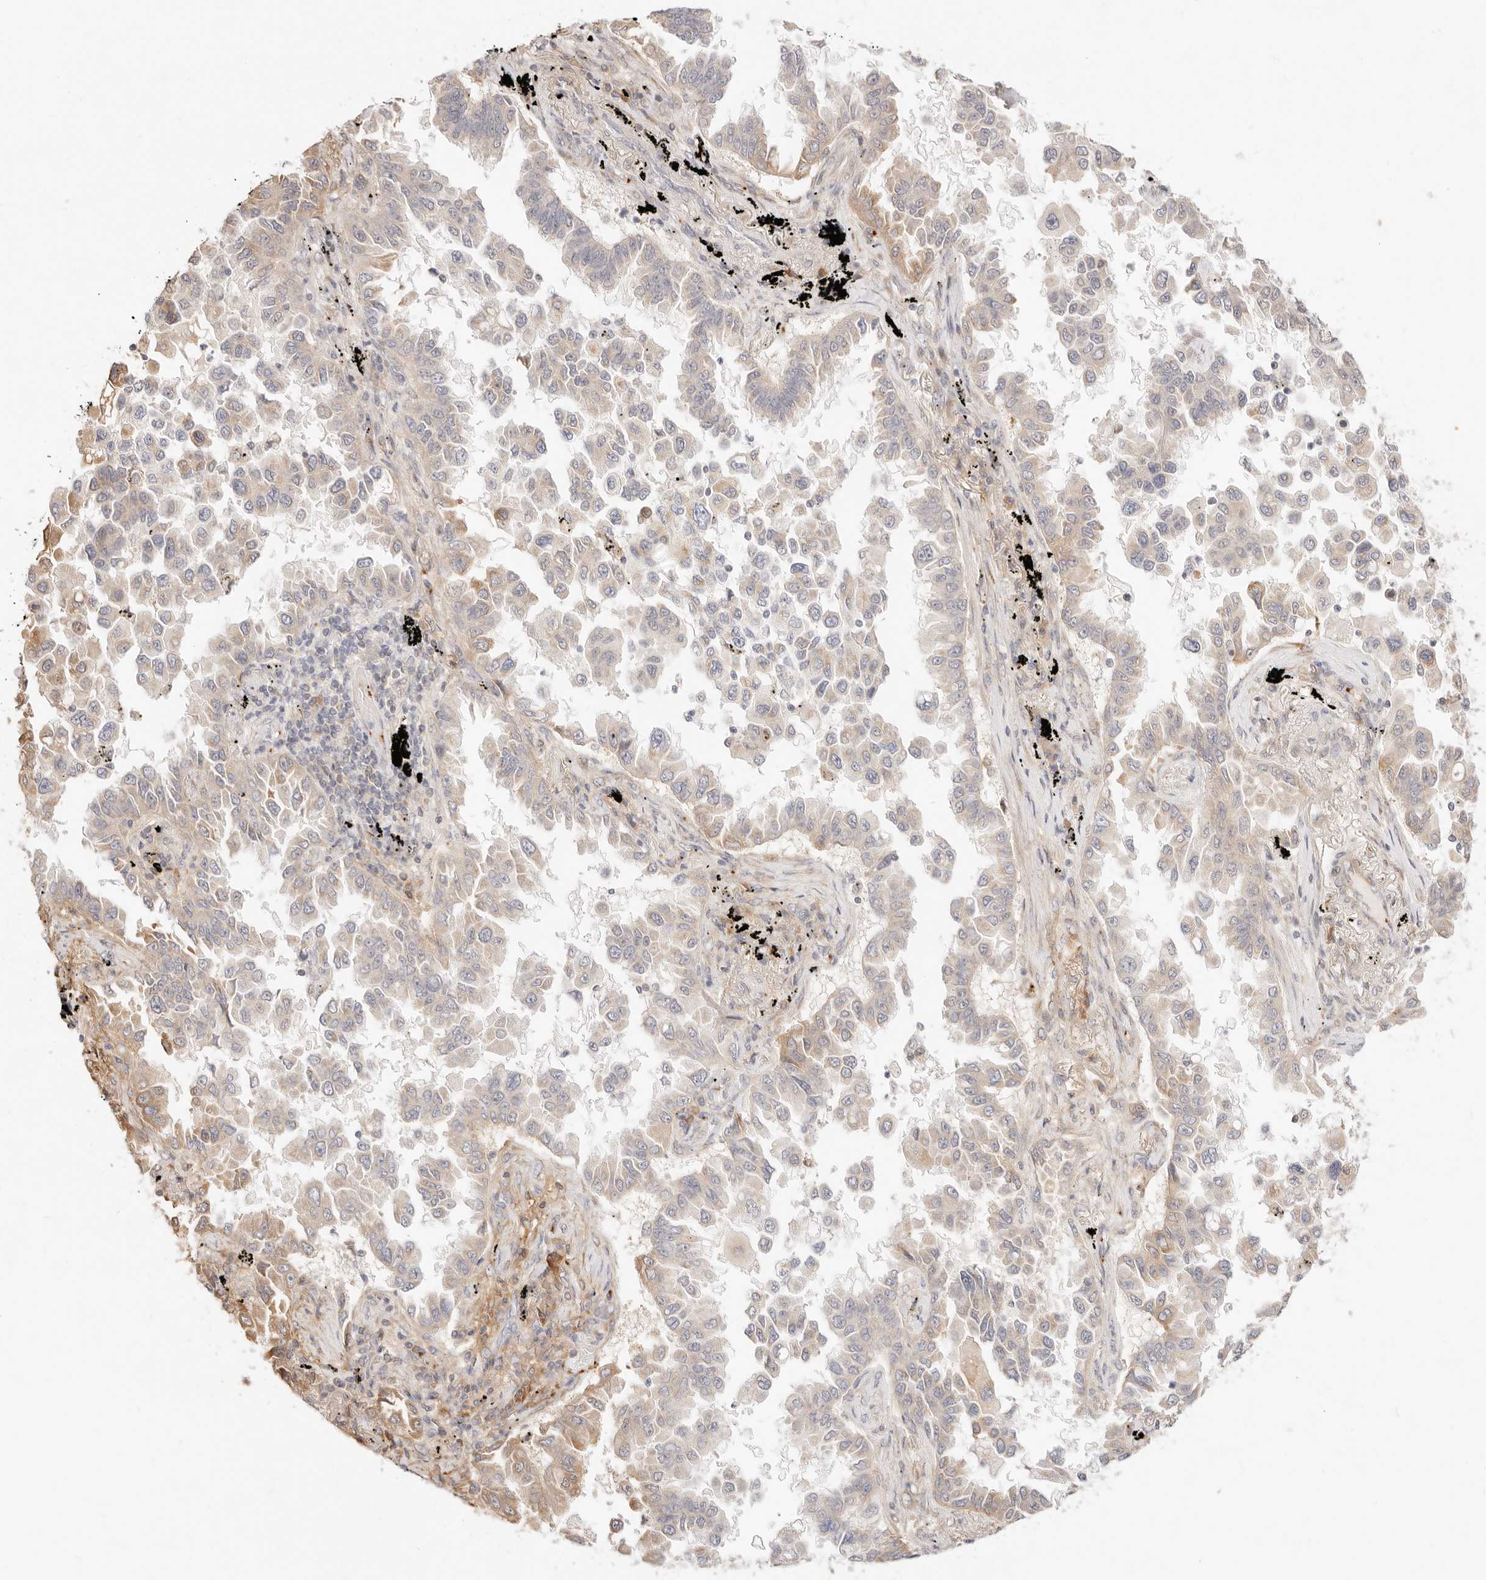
{"staining": {"intensity": "weak", "quantity": "<25%", "location": "cytoplasmic/membranous"}, "tissue": "lung cancer", "cell_type": "Tumor cells", "image_type": "cancer", "snomed": [{"axis": "morphology", "description": "Adenocarcinoma, NOS"}, {"axis": "topography", "description": "Lung"}], "caption": "High magnification brightfield microscopy of lung cancer (adenocarcinoma) stained with DAB (3,3'-diaminobenzidine) (brown) and counterstained with hematoxylin (blue): tumor cells show no significant staining. Nuclei are stained in blue.", "gene": "UBXN10", "patient": {"sex": "female", "age": 67}}